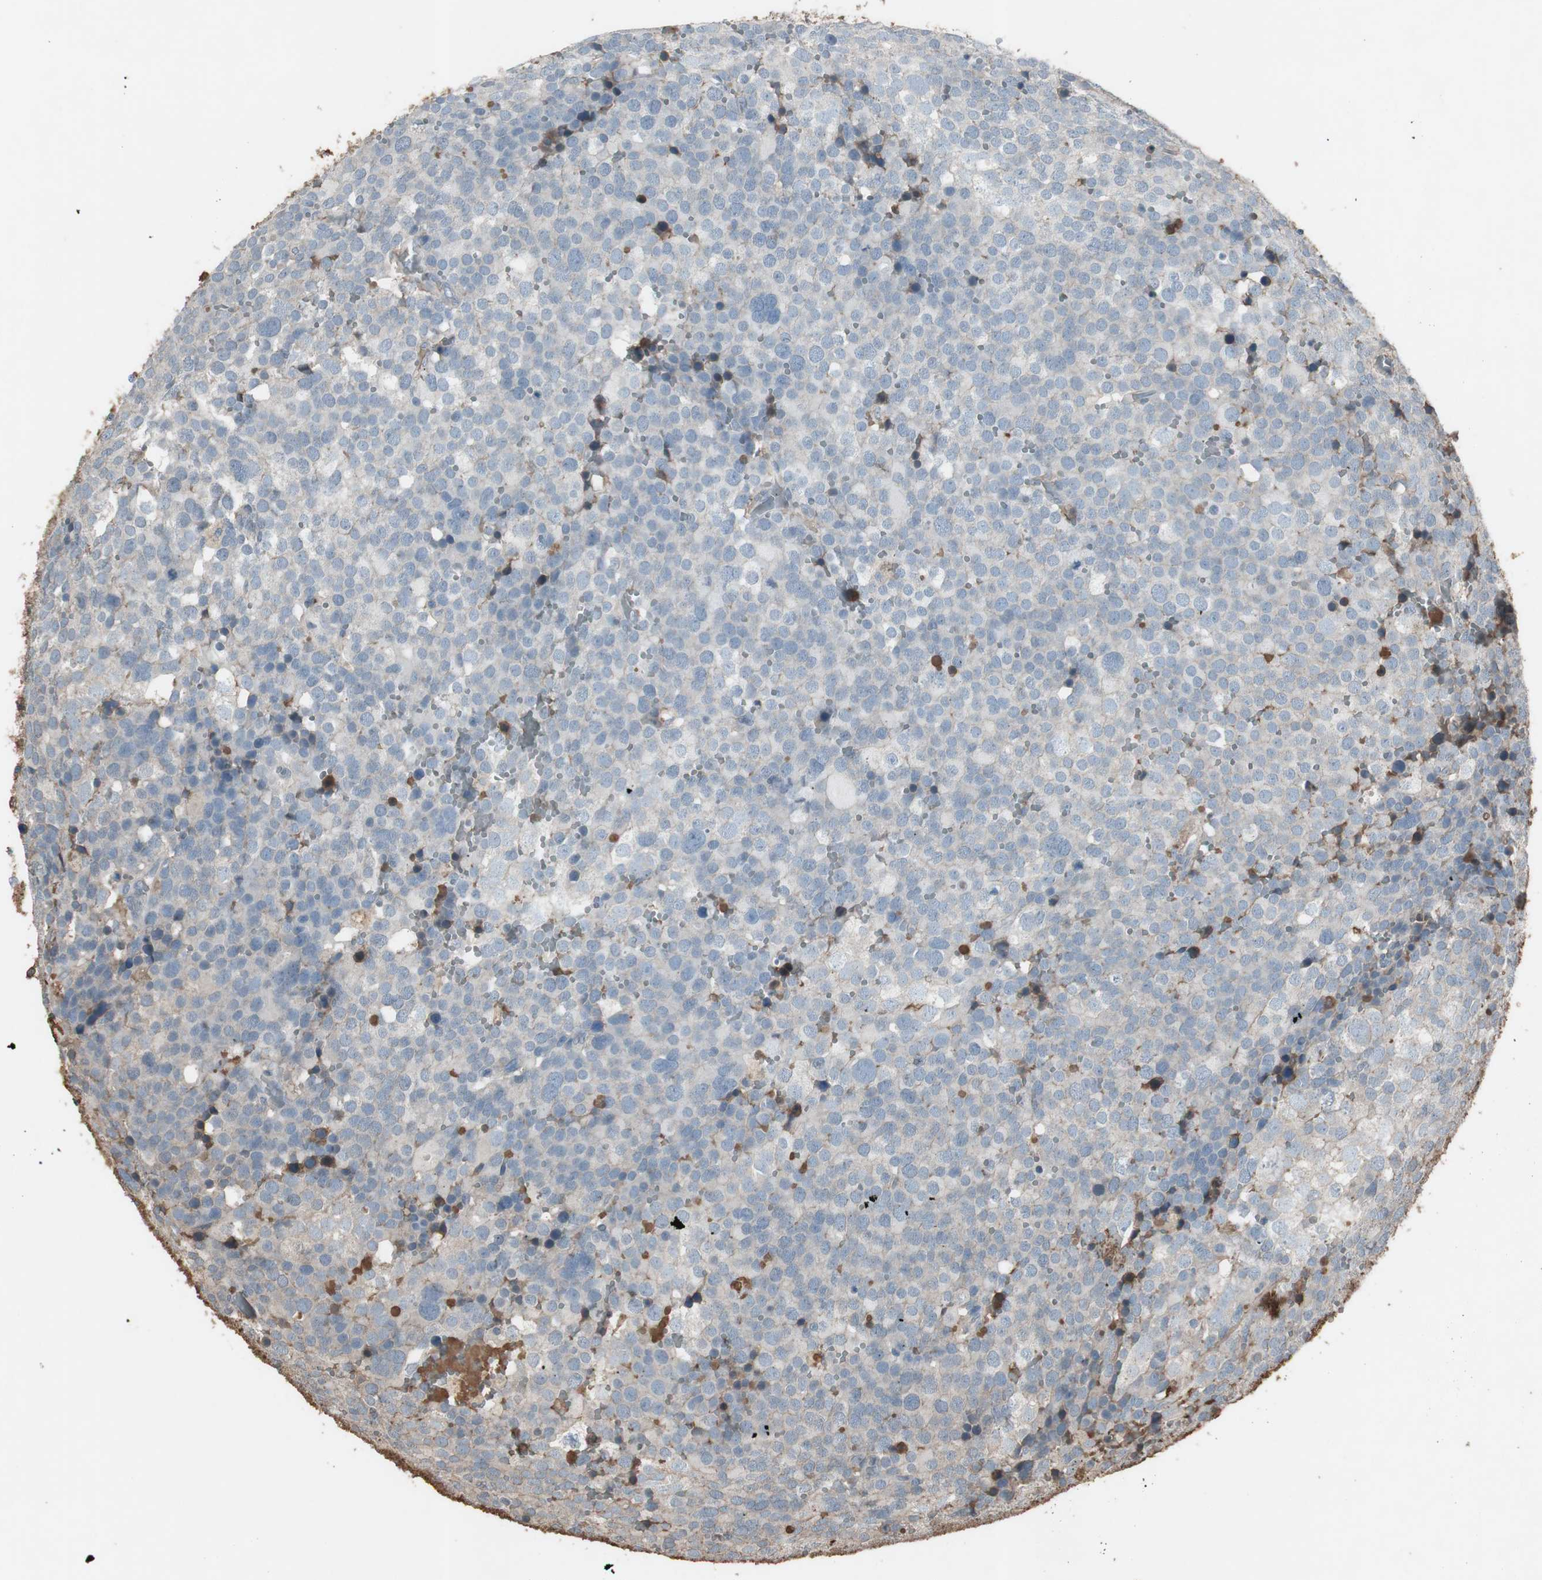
{"staining": {"intensity": "negative", "quantity": "none", "location": "none"}, "tissue": "testis cancer", "cell_type": "Tumor cells", "image_type": "cancer", "snomed": [{"axis": "morphology", "description": "Seminoma, NOS"}, {"axis": "topography", "description": "Testis"}], "caption": "Immunohistochemical staining of testis seminoma reveals no significant positivity in tumor cells.", "gene": "MMP14", "patient": {"sex": "male", "age": 71}}